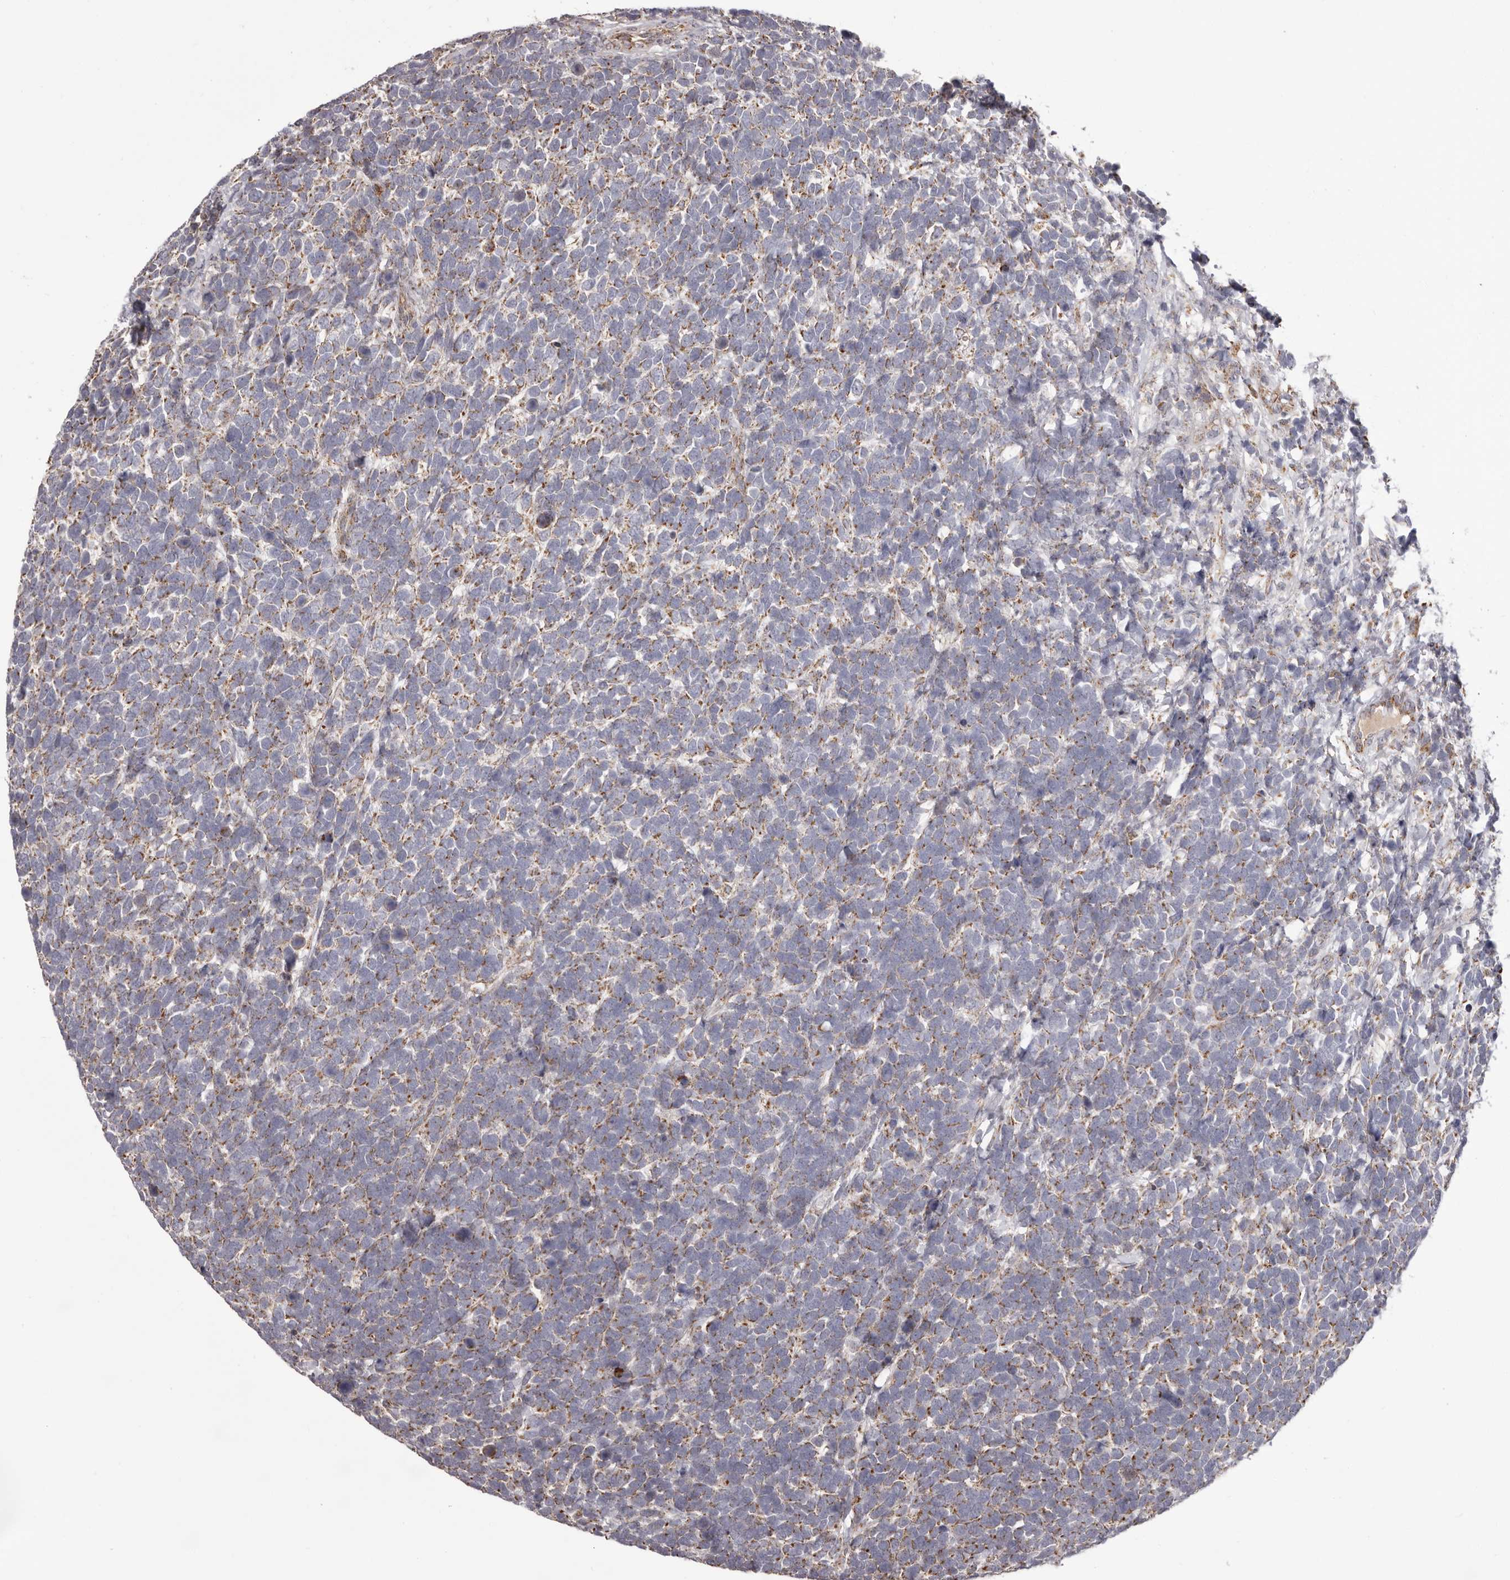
{"staining": {"intensity": "weak", "quantity": ">75%", "location": "cytoplasmic/membranous"}, "tissue": "urothelial cancer", "cell_type": "Tumor cells", "image_type": "cancer", "snomed": [{"axis": "morphology", "description": "Urothelial carcinoma, High grade"}, {"axis": "topography", "description": "Urinary bladder"}], "caption": "Immunohistochemistry (IHC) histopathology image of neoplastic tissue: urothelial cancer stained using immunohistochemistry (IHC) shows low levels of weak protein expression localized specifically in the cytoplasmic/membranous of tumor cells, appearing as a cytoplasmic/membranous brown color.", "gene": "CHRM2", "patient": {"sex": "female", "age": 82}}